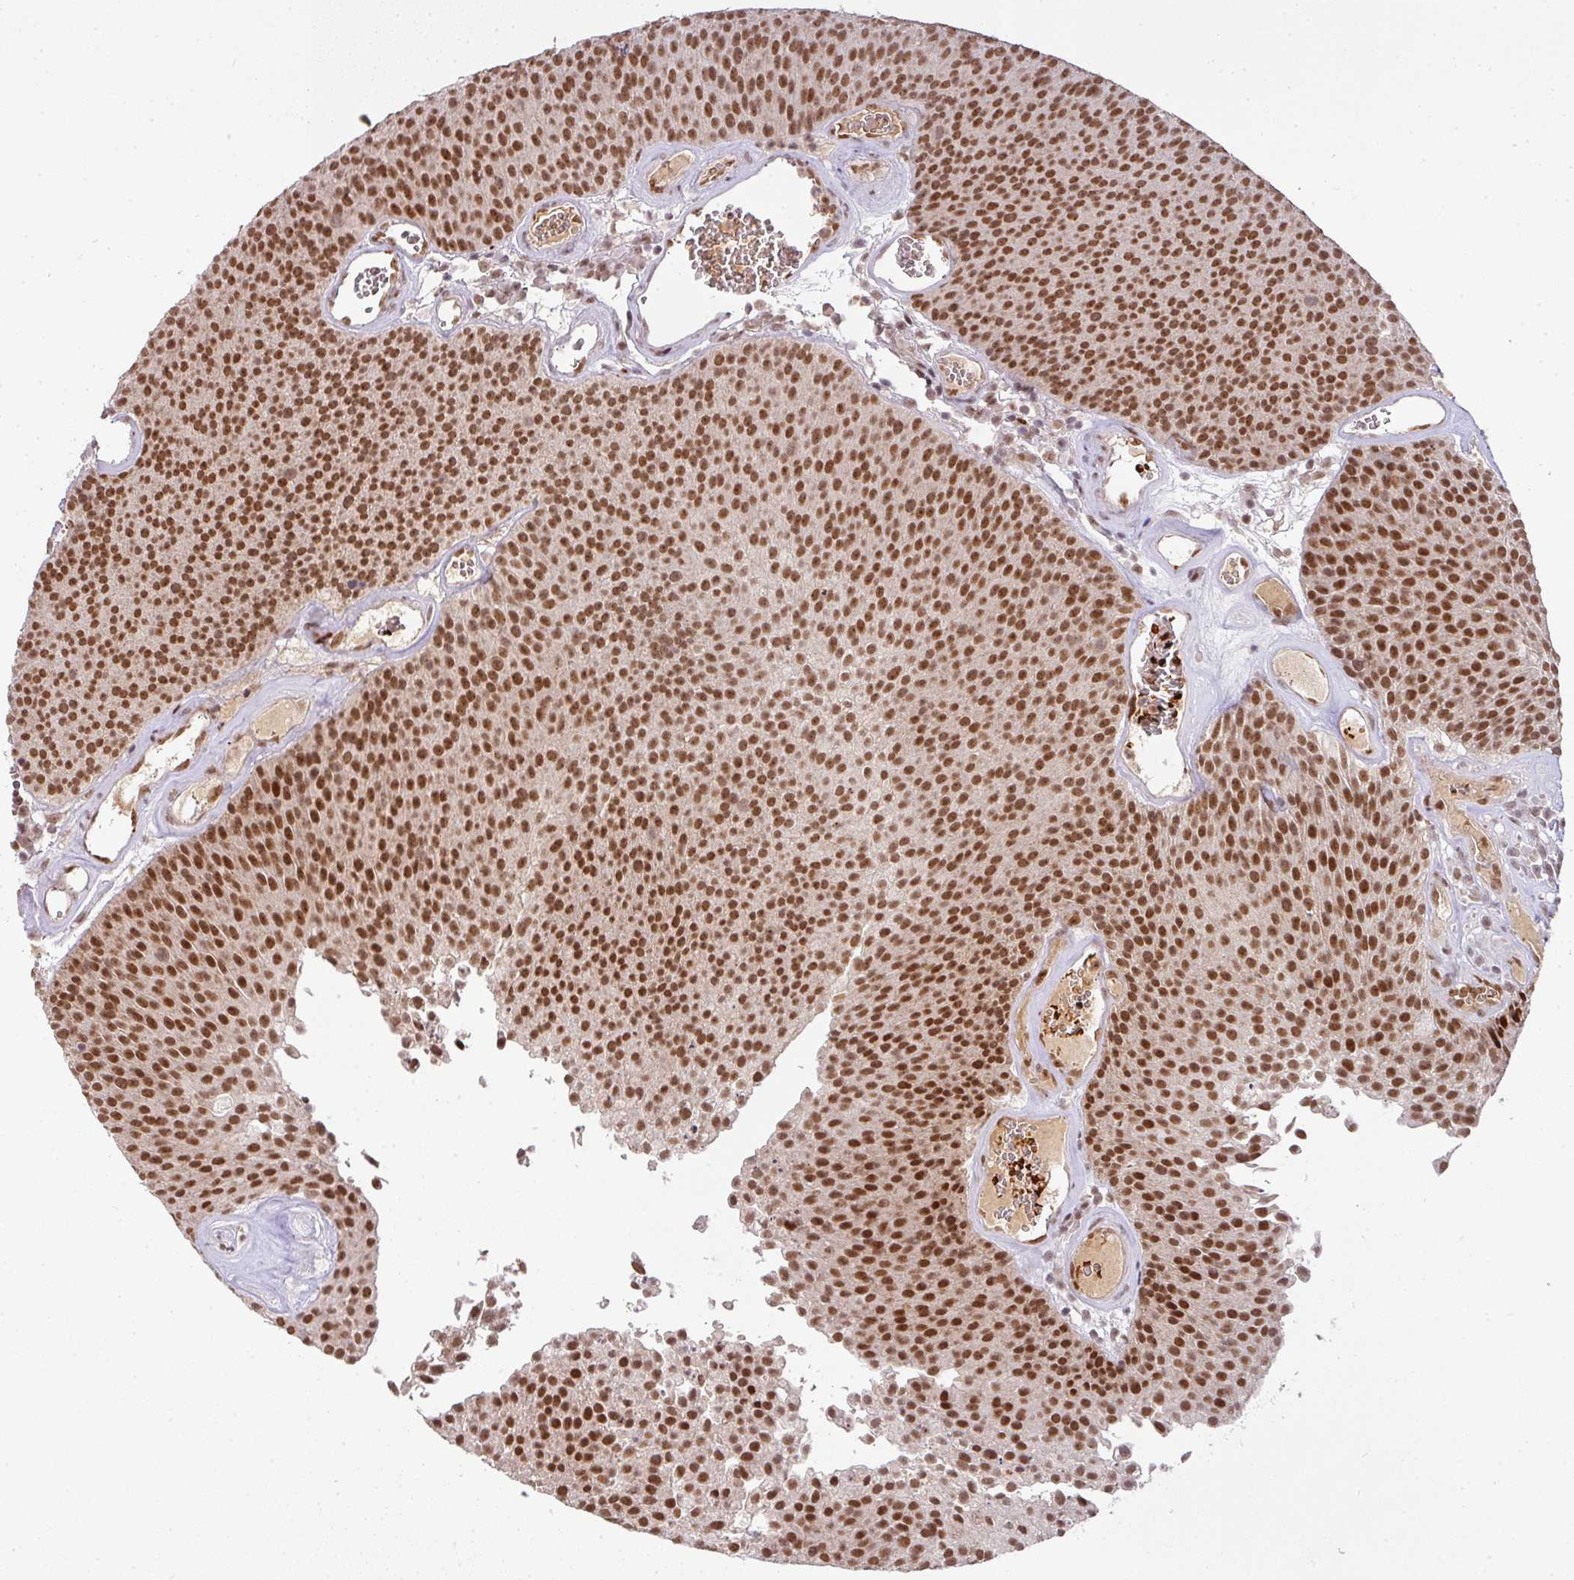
{"staining": {"intensity": "moderate", "quantity": ">75%", "location": "nuclear"}, "tissue": "urothelial cancer", "cell_type": "Tumor cells", "image_type": "cancer", "snomed": [{"axis": "morphology", "description": "Urothelial carcinoma, Low grade"}, {"axis": "topography", "description": "Urinary bladder"}], "caption": "This image reveals low-grade urothelial carcinoma stained with immunohistochemistry to label a protein in brown. The nuclear of tumor cells show moderate positivity for the protein. Nuclei are counter-stained blue.", "gene": "NEIL1", "patient": {"sex": "female", "age": 79}}